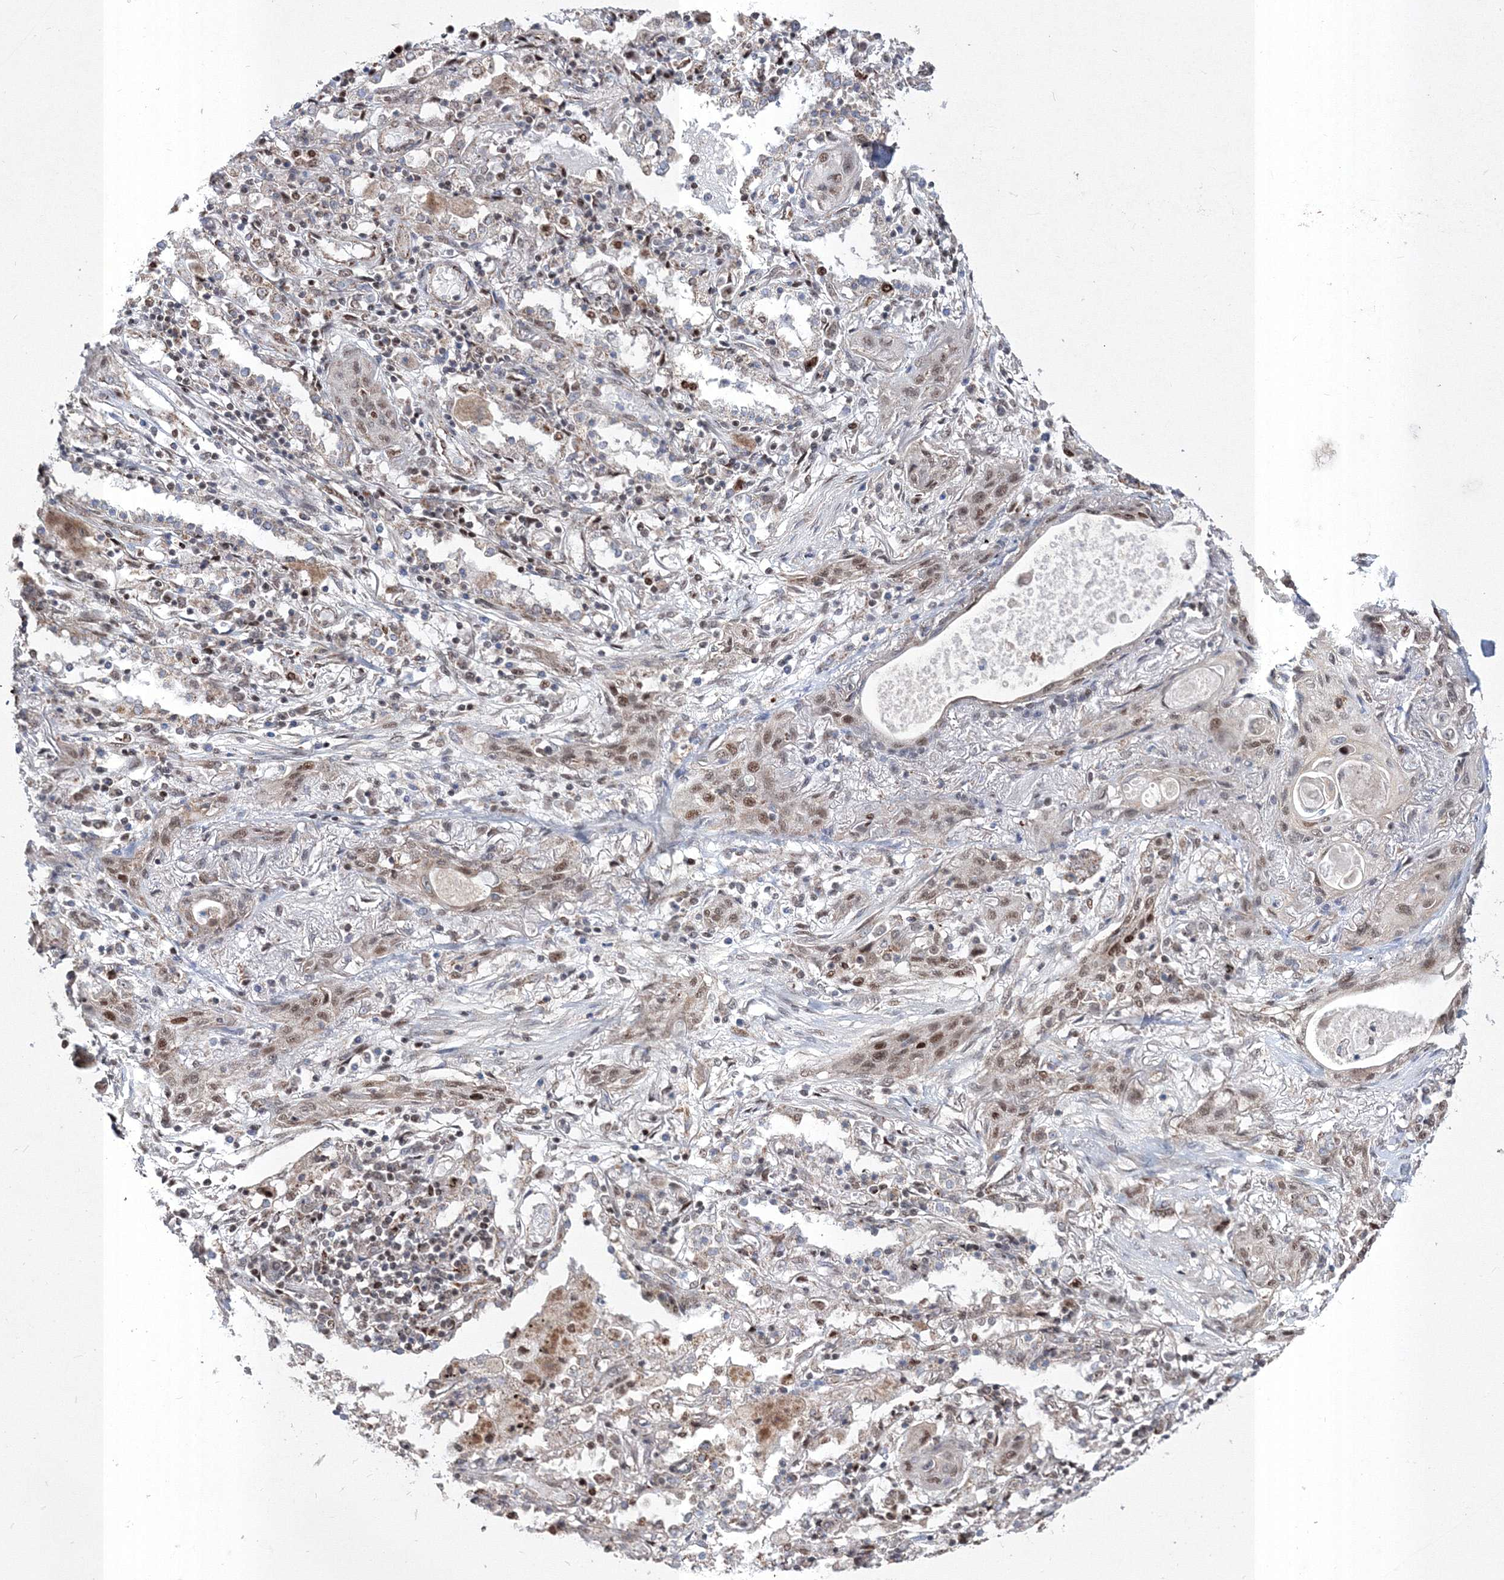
{"staining": {"intensity": "moderate", "quantity": ">75%", "location": "nuclear"}, "tissue": "lung cancer", "cell_type": "Tumor cells", "image_type": "cancer", "snomed": [{"axis": "morphology", "description": "Squamous cell carcinoma, NOS"}, {"axis": "topography", "description": "Lung"}], "caption": "About >75% of tumor cells in human lung squamous cell carcinoma show moderate nuclear protein positivity as visualized by brown immunohistochemical staining.", "gene": "GRSF1", "patient": {"sex": "female", "age": 47}}